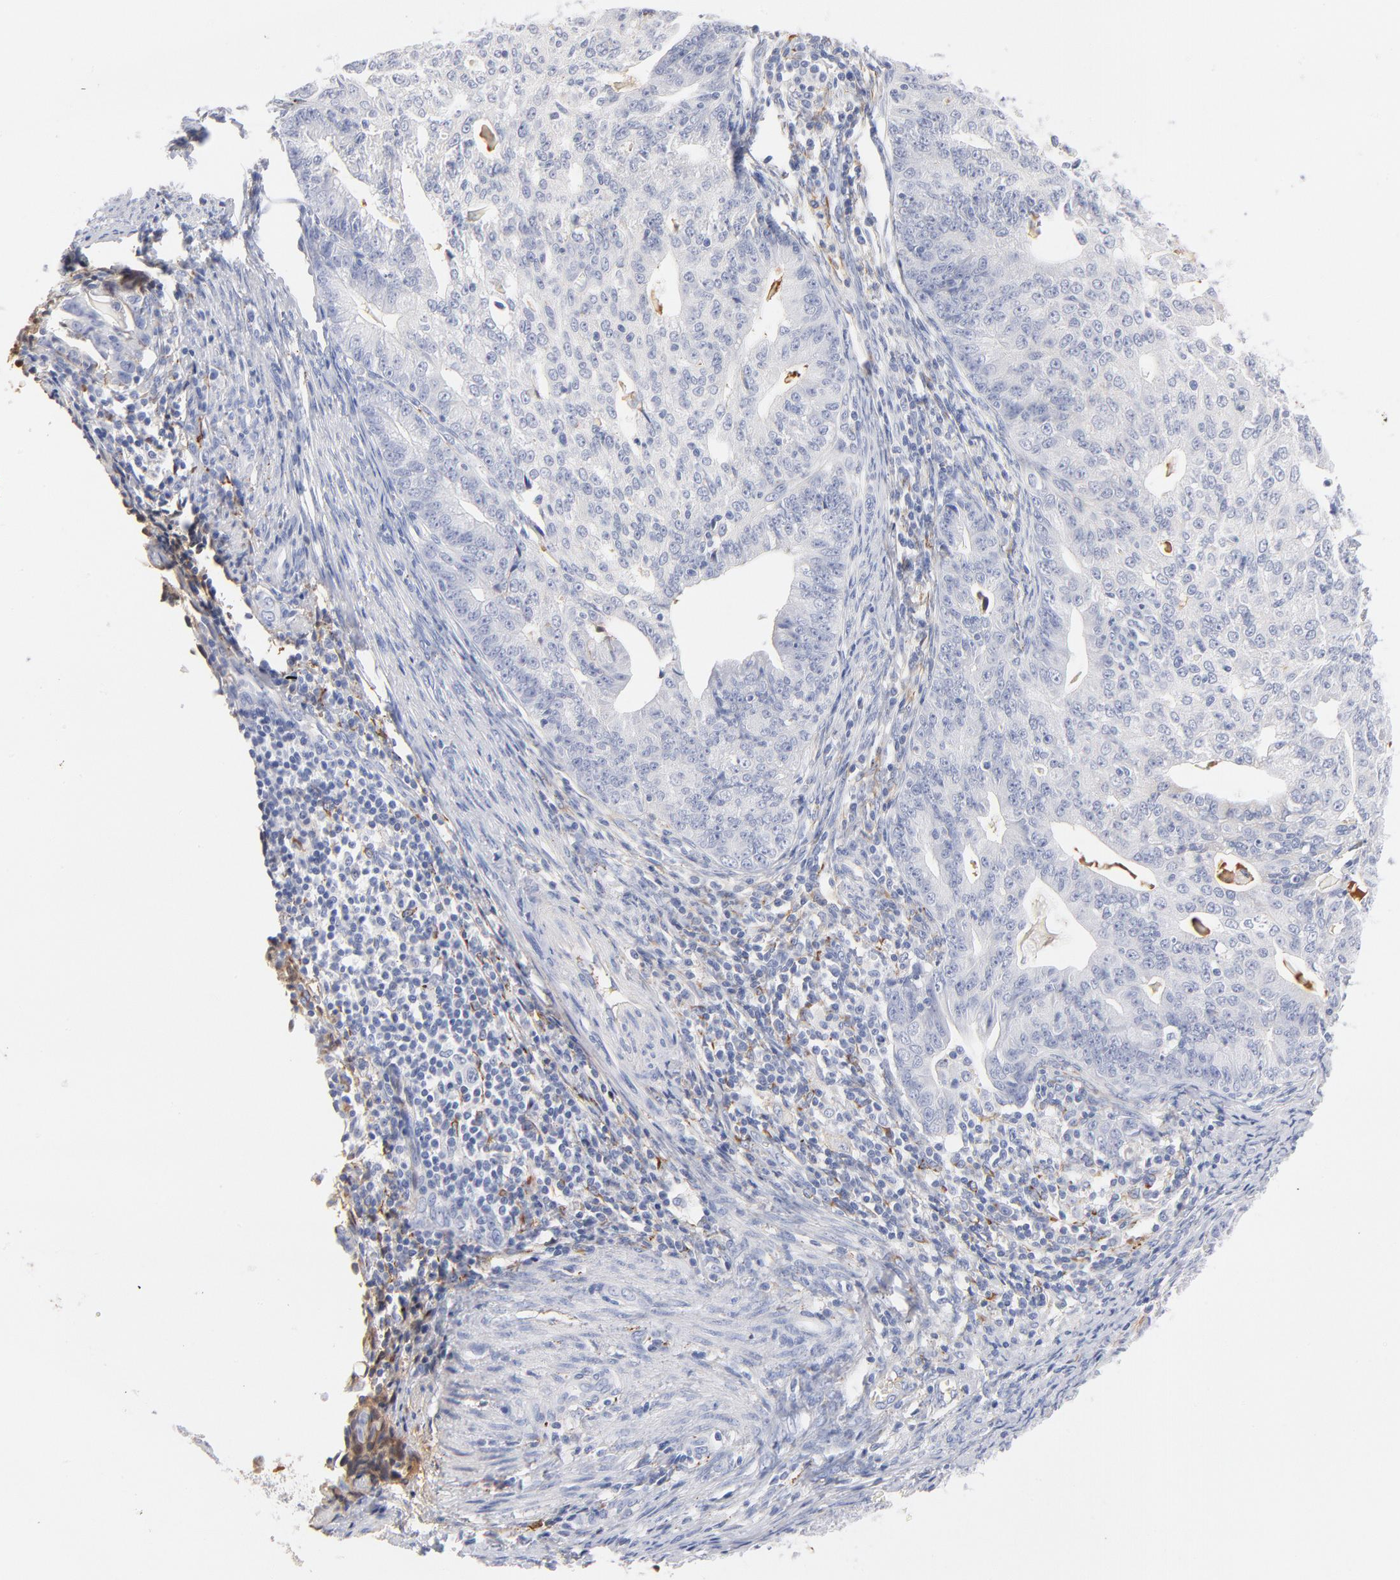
{"staining": {"intensity": "negative", "quantity": "none", "location": "none"}, "tissue": "endometrial cancer", "cell_type": "Tumor cells", "image_type": "cancer", "snomed": [{"axis": "morphology", "description": "Adenocarcinoma, NOS"}, {"axis": "topography", "description": "Endometrium"}], "caption": "Protein analysis of endometrial cancer (adenocarcinoma) exhibits no significant staining in tumor cells. The staining is performed using DAB (3,3'-diaminobenzidine) brown chromogen with nuclei counter-stained in using hematoxylin.", "gene": "C3", "patient": {"sex": "female", "age": 56}}